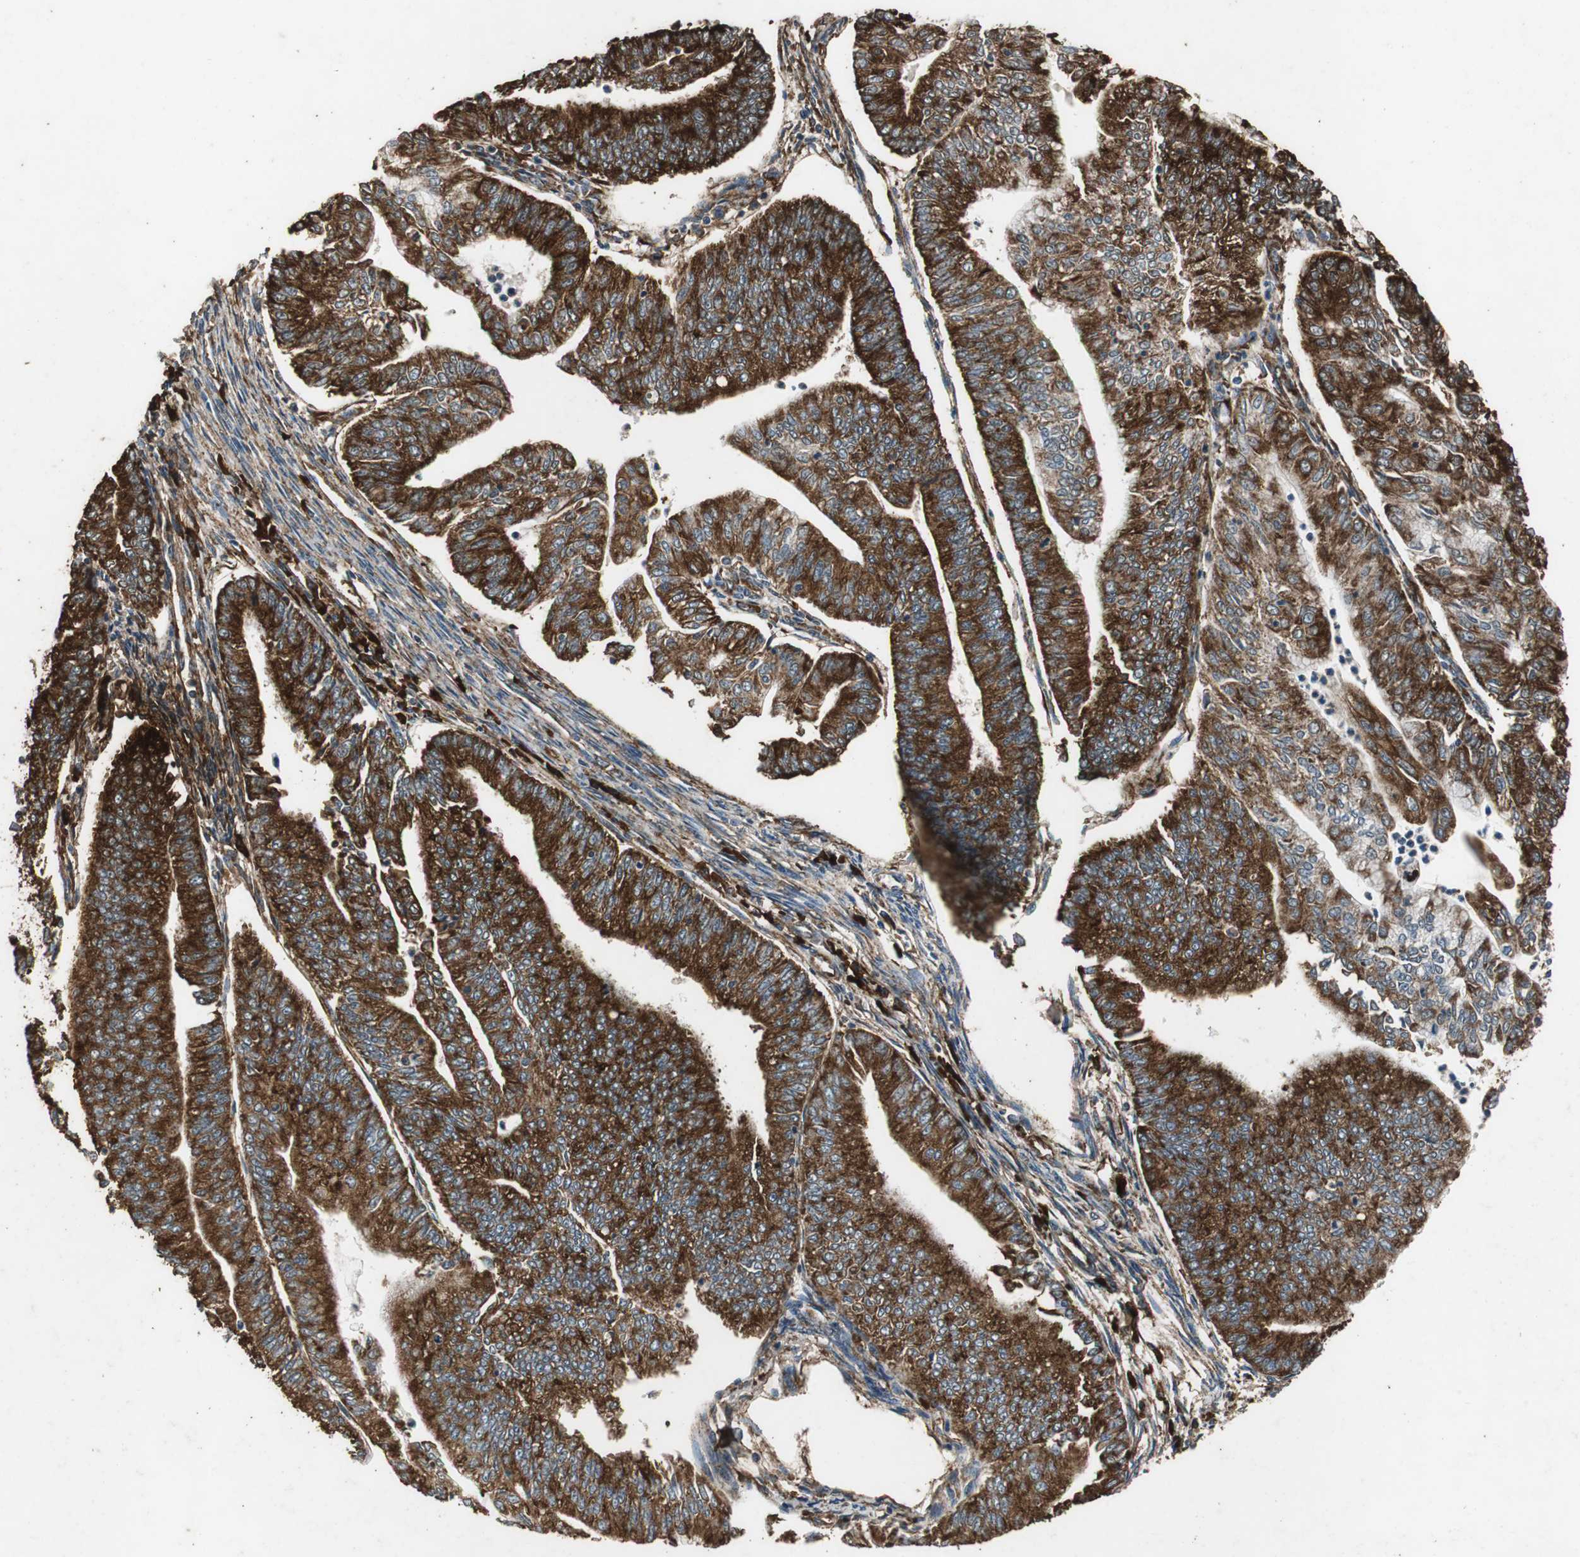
{"staining": {"intensity": "strong", "quantity": ">75%", "location": "cytoplasmic/membranous"}, "tissue": "endometrial cancer", "cell_type": "Tumor cells", "image_type": "cancer", "snomed": [{"axis": "morphology", "description": "Adenocarcinoma, NOS"}, {"axis": "topography", "description": "Endometrium"}], "caption": "Endometrial cancer stained for a protein demonstrates strong cytoplasmic/membranous positivity in tumor cells. The staining was performed using DAB (3,3'-diaminobenzidine) to visualize the protein expression in brown, while the nuclei were stained in blue with hematoxylin (Magnification: 20x).", "gene": "NAA10", "patient": {"sex": "female", "age": 59}}